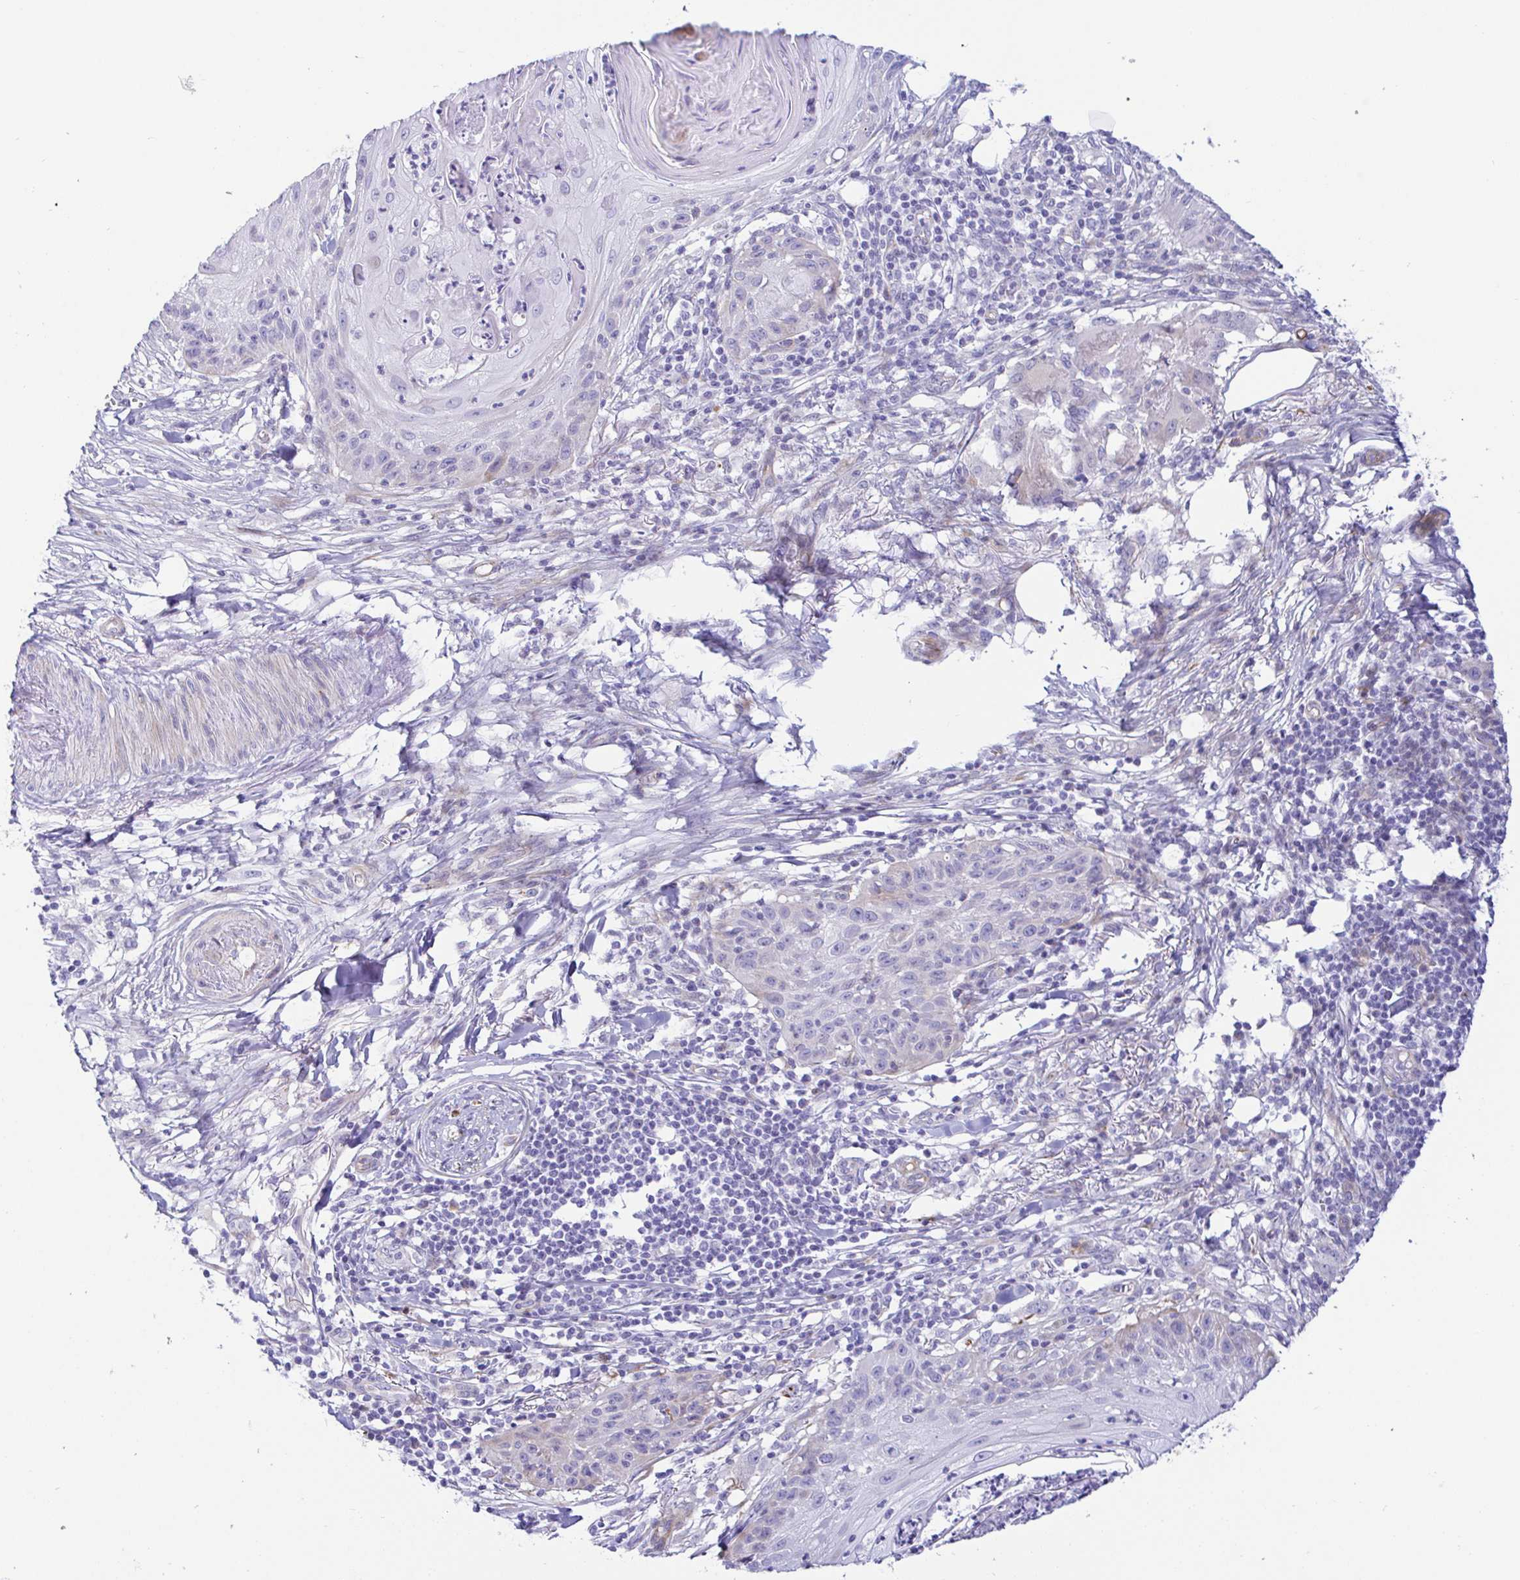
{"staining": {"intensity": "negative", "quantity": "none", "location": "none"}, "tissue": "skin cancer", "cell_type": "Tumor cells", "image_type": "cancer", "snomed": [{"axis": "morphology", "description": "Squamous cell carcinoma, NOS"}, {"axis": "topography", "description": "Skin"}], "caption": "Tumor cells are negative for brown protein staining in skin cancer. (DAB immunohistochemistry (IHC) with hematoxylin counter stain).", "gene": "PINLYP", "patient": {"sex": "female", "age": 88}}